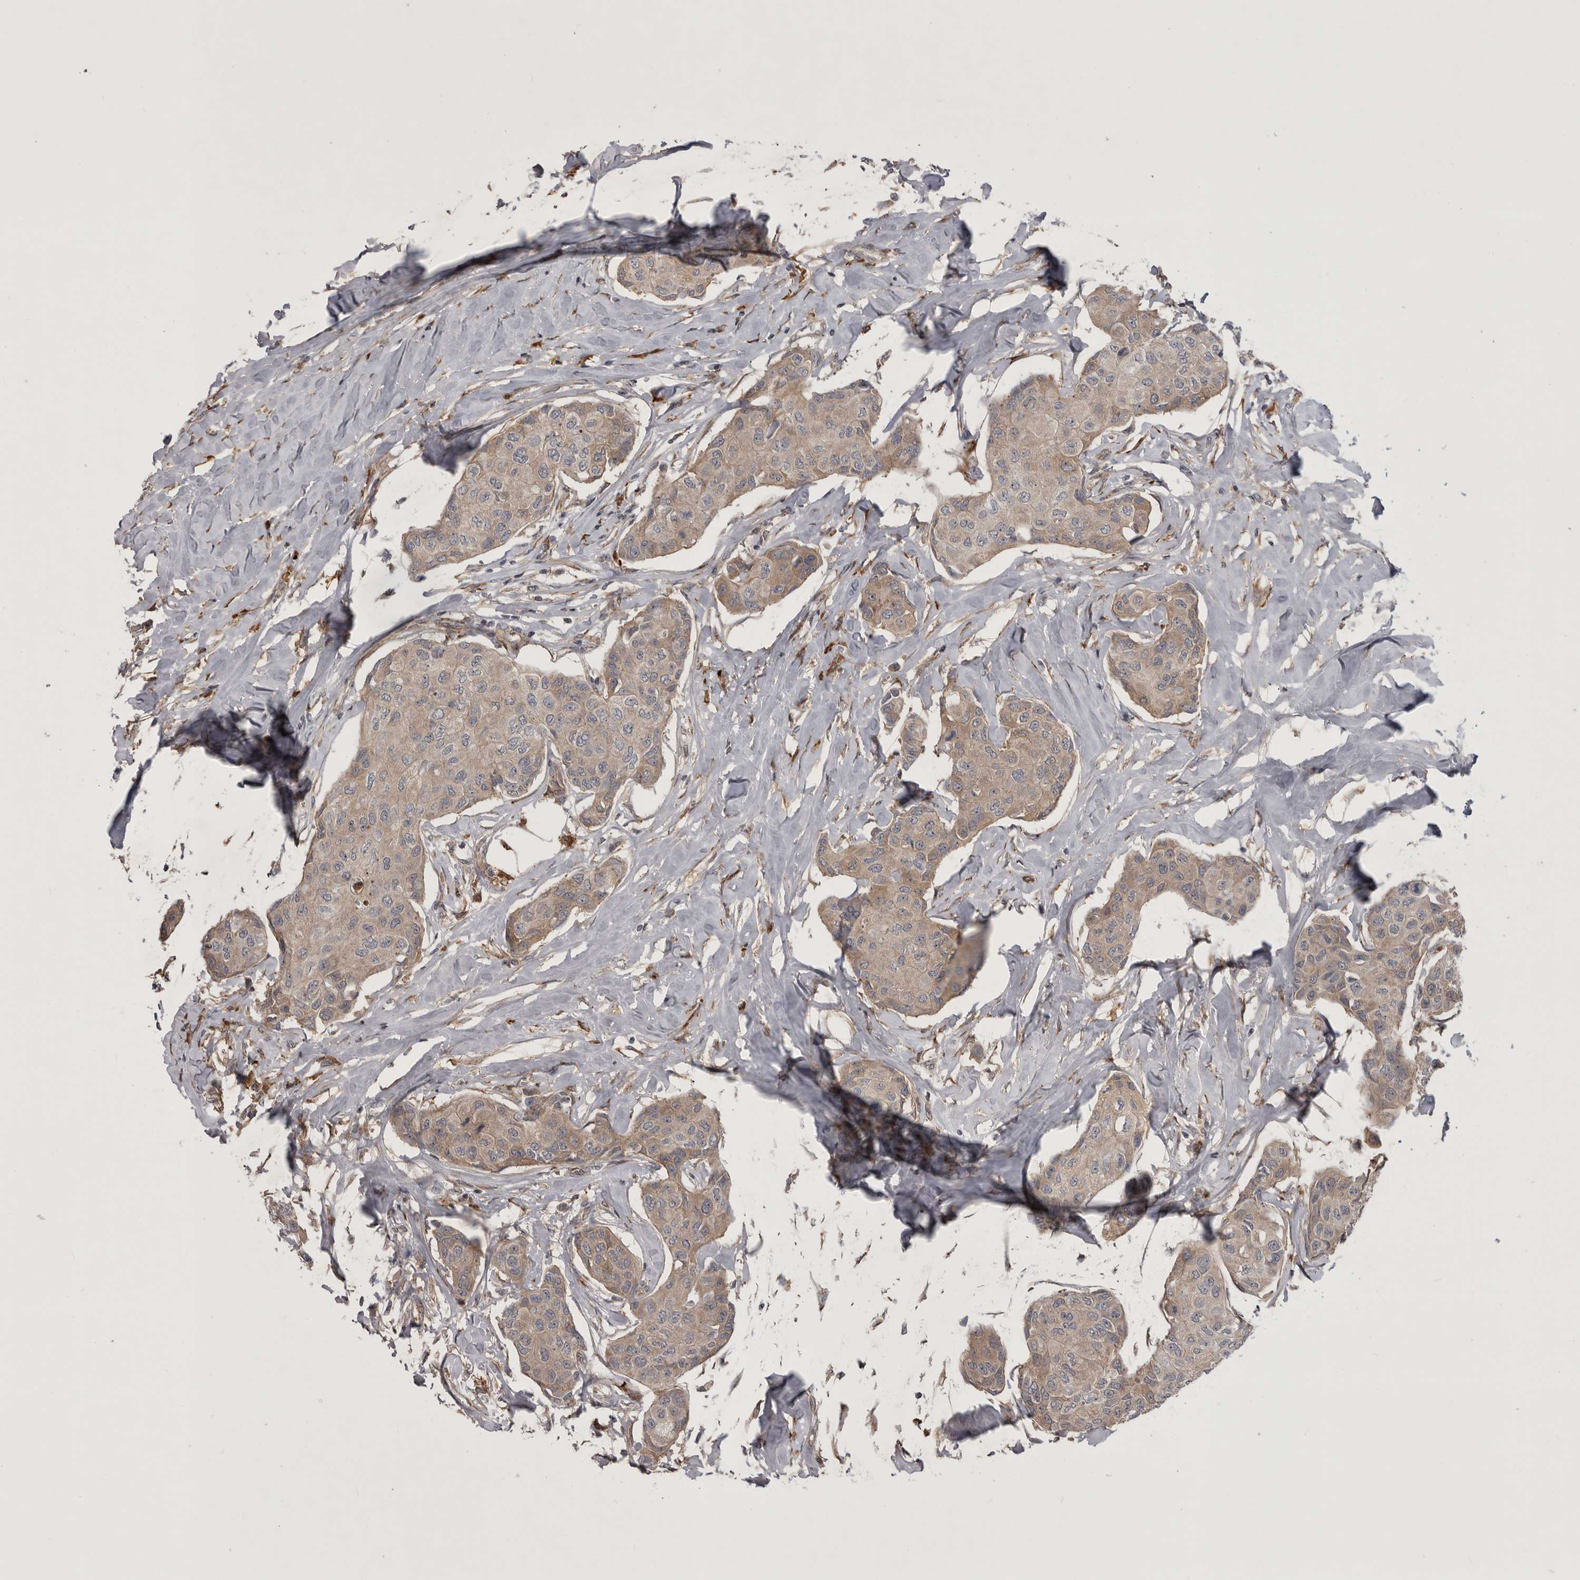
{"staining": {"intensity": "weak", "quantity": ">75%", "location": "cytoplasmic/membranous"}, "tissue": "breast cancer", "cell_type": "Tumor cells", "image_type": "cancer", "snomed": [{"axis": "morphology", "description": "Duct carcinoma"}, {"axis": "topography", "description": "Breast"}], "caption": "DAB immunohistochemical staining of breast cancer (intraductal carcinoma) demonstrates weak cytoplasmic/membranous protein staining in about >75% of tumor cells. (brown staining indicates protein expression, while blue staining denotes nuclei).", "gene": "RAB3GAP2", "patient": {"sex": "female", "age": 80}}